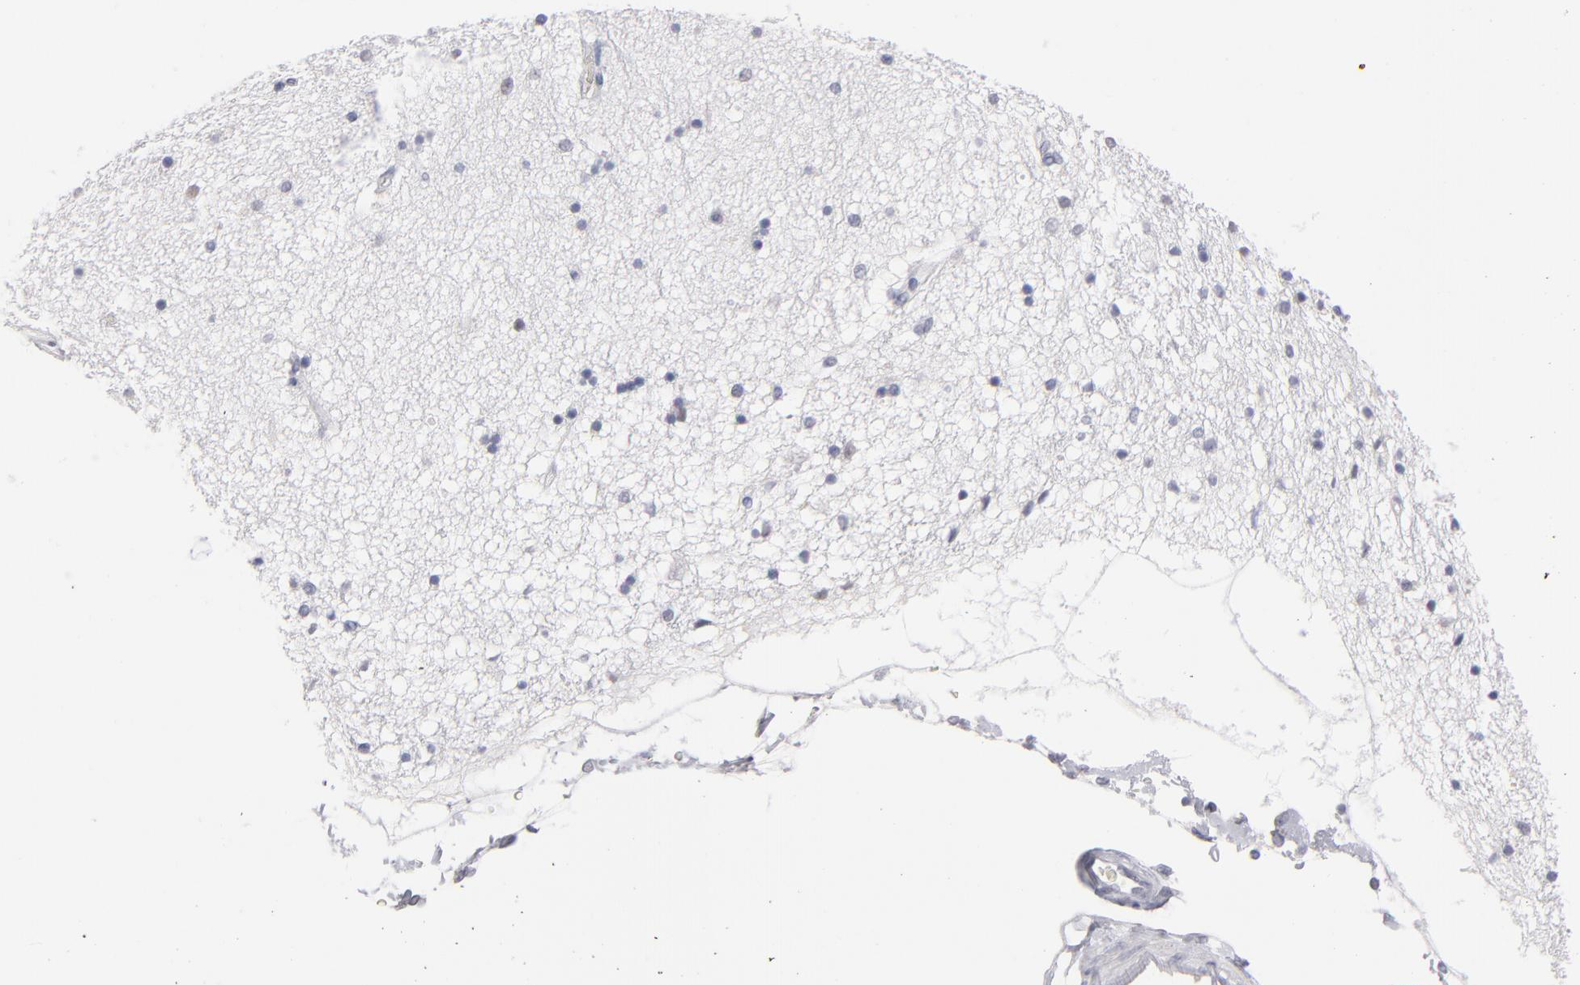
{"staining": {"intensity": "weak", "quantity": "<25%", "location": "nuclear"}, "tissue": "hippocampus", "cell_type": "Glial cells", "image_type": "normal", "snomed": [{"axis": "morphology", "description": "Normal tissue, NOS"}, {"axis": "topography", "description": "Hippocampus"}], "caption": "DAB (3,3'-diaminobenzidine) immunohistochemical staining of benign hippocampus demonstrates no significant positivity in glial cells.", "gene": "TEX11", "patient": {"sex": "female", "age": 54}}